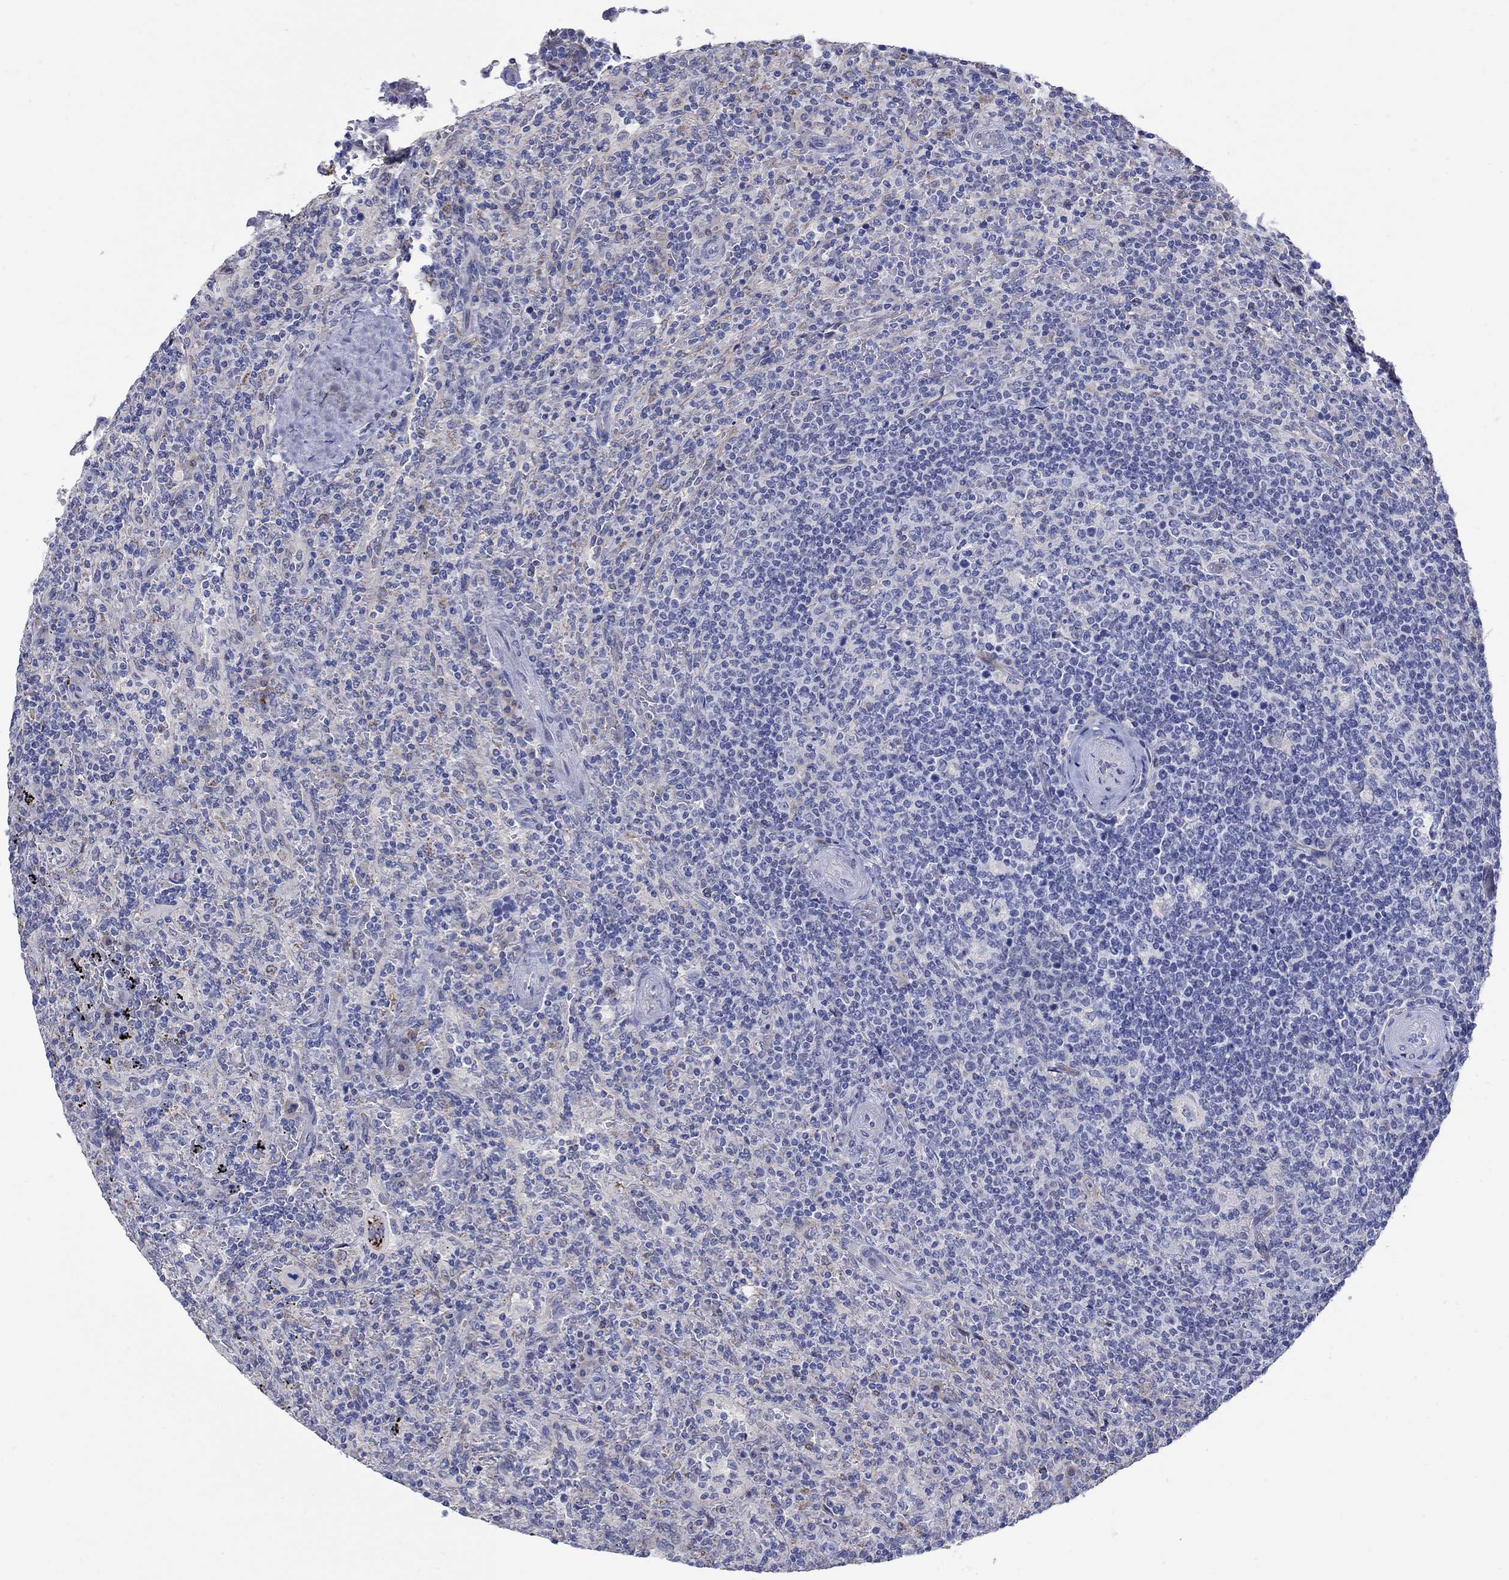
{"staining": {"intensity": "negative", "quantity": "none", "location": "none"}, "tissue": "lymphoma", "cell_type": "Tumor cells", "image_type": "cancer", "snomed": [{"axis": "morphology", "description": "Malignant lymphoma, non-Hodgkin's type, Low grade"}, {"axis": "topography", "description": "Spleen"}], "caption": "High magnification brightfield microscopy of low-grade malignant lymphoma, non-Hodgkin's type stained with DAB (brown) and counterstained with hematoxylin (blue): tumor cells show no significant staining.", "gene": "REEP2", "patient": {"sex": "male", "age": 62}}